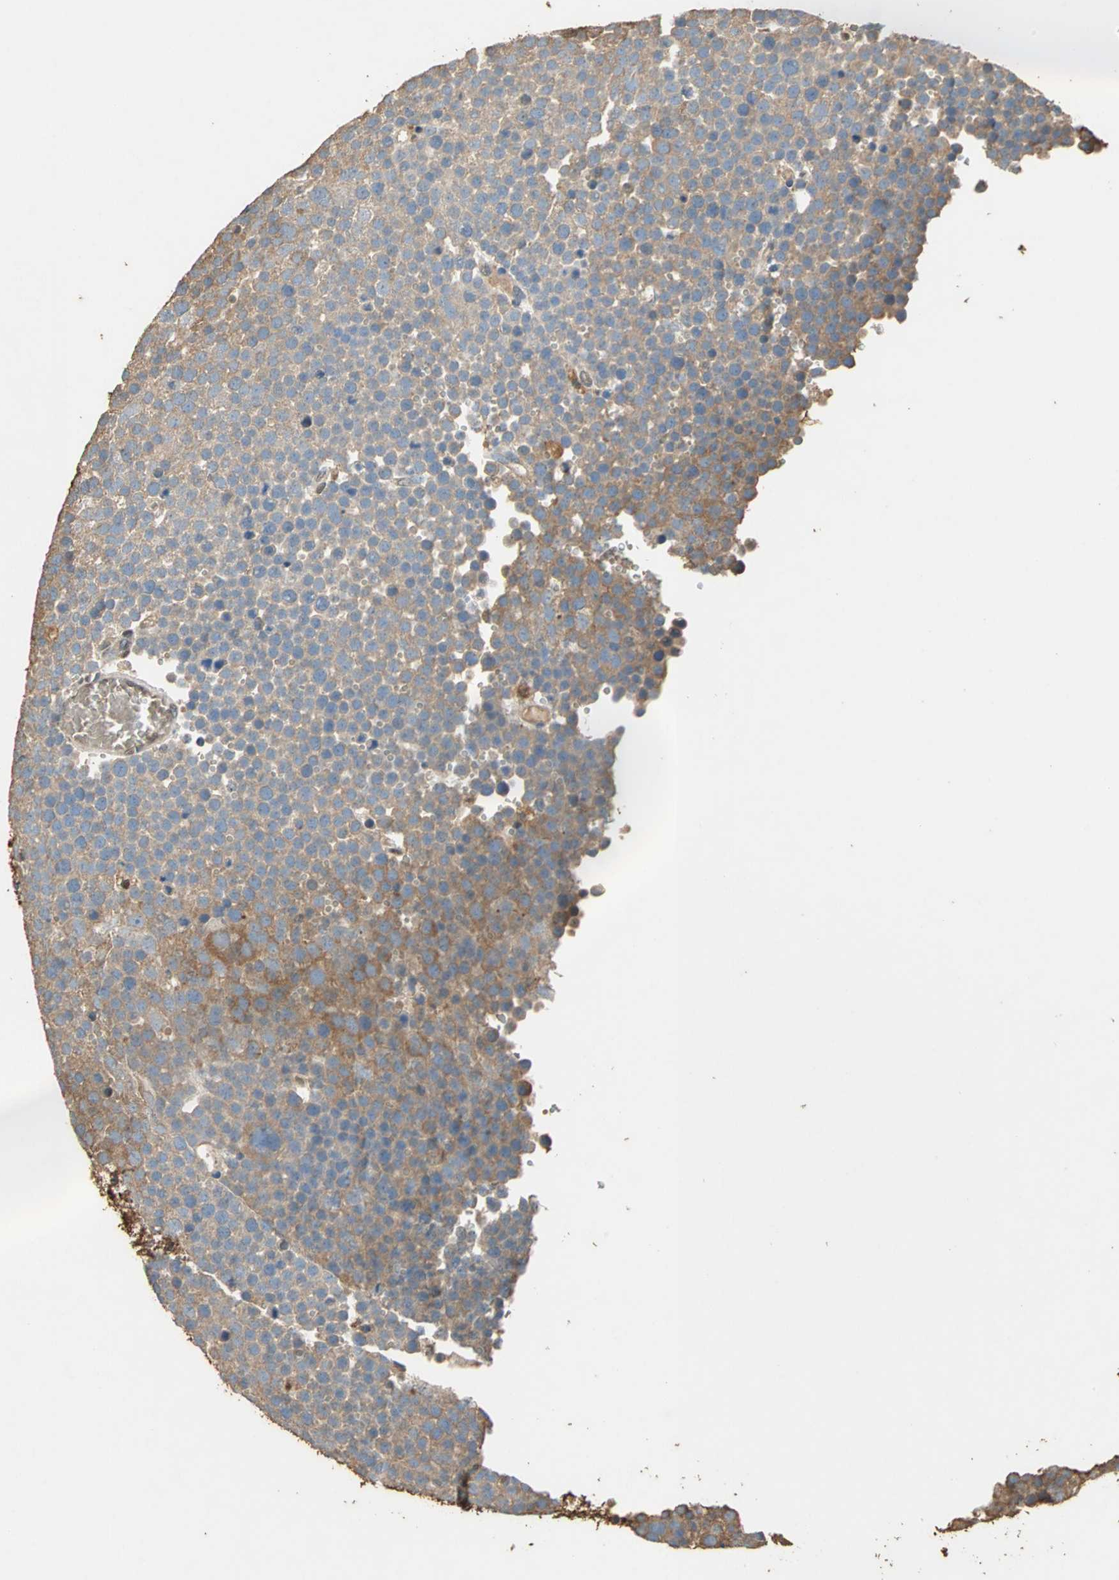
{"staining": {"intensity": "moderate", "quantity": ">75%", "location": "cytoplasmic/membranous"}, "tissue": "testis cancer", "cell_type": "Tumor cells", "image_type": "cancer", "snomed": [{"axis": "morphology", "description": "Seminoma, NOS"}, {"axis": "topography", "description": "Testis"}], "caption": "A micrograph showing moderate cytoplasmic/membranous positivity in about >75% of tumor cells in testis cancer, as visualized by brown immunohistochemical staining.", "gene": "GAPDH", "patient": {"sex": "male", "age": 71}}